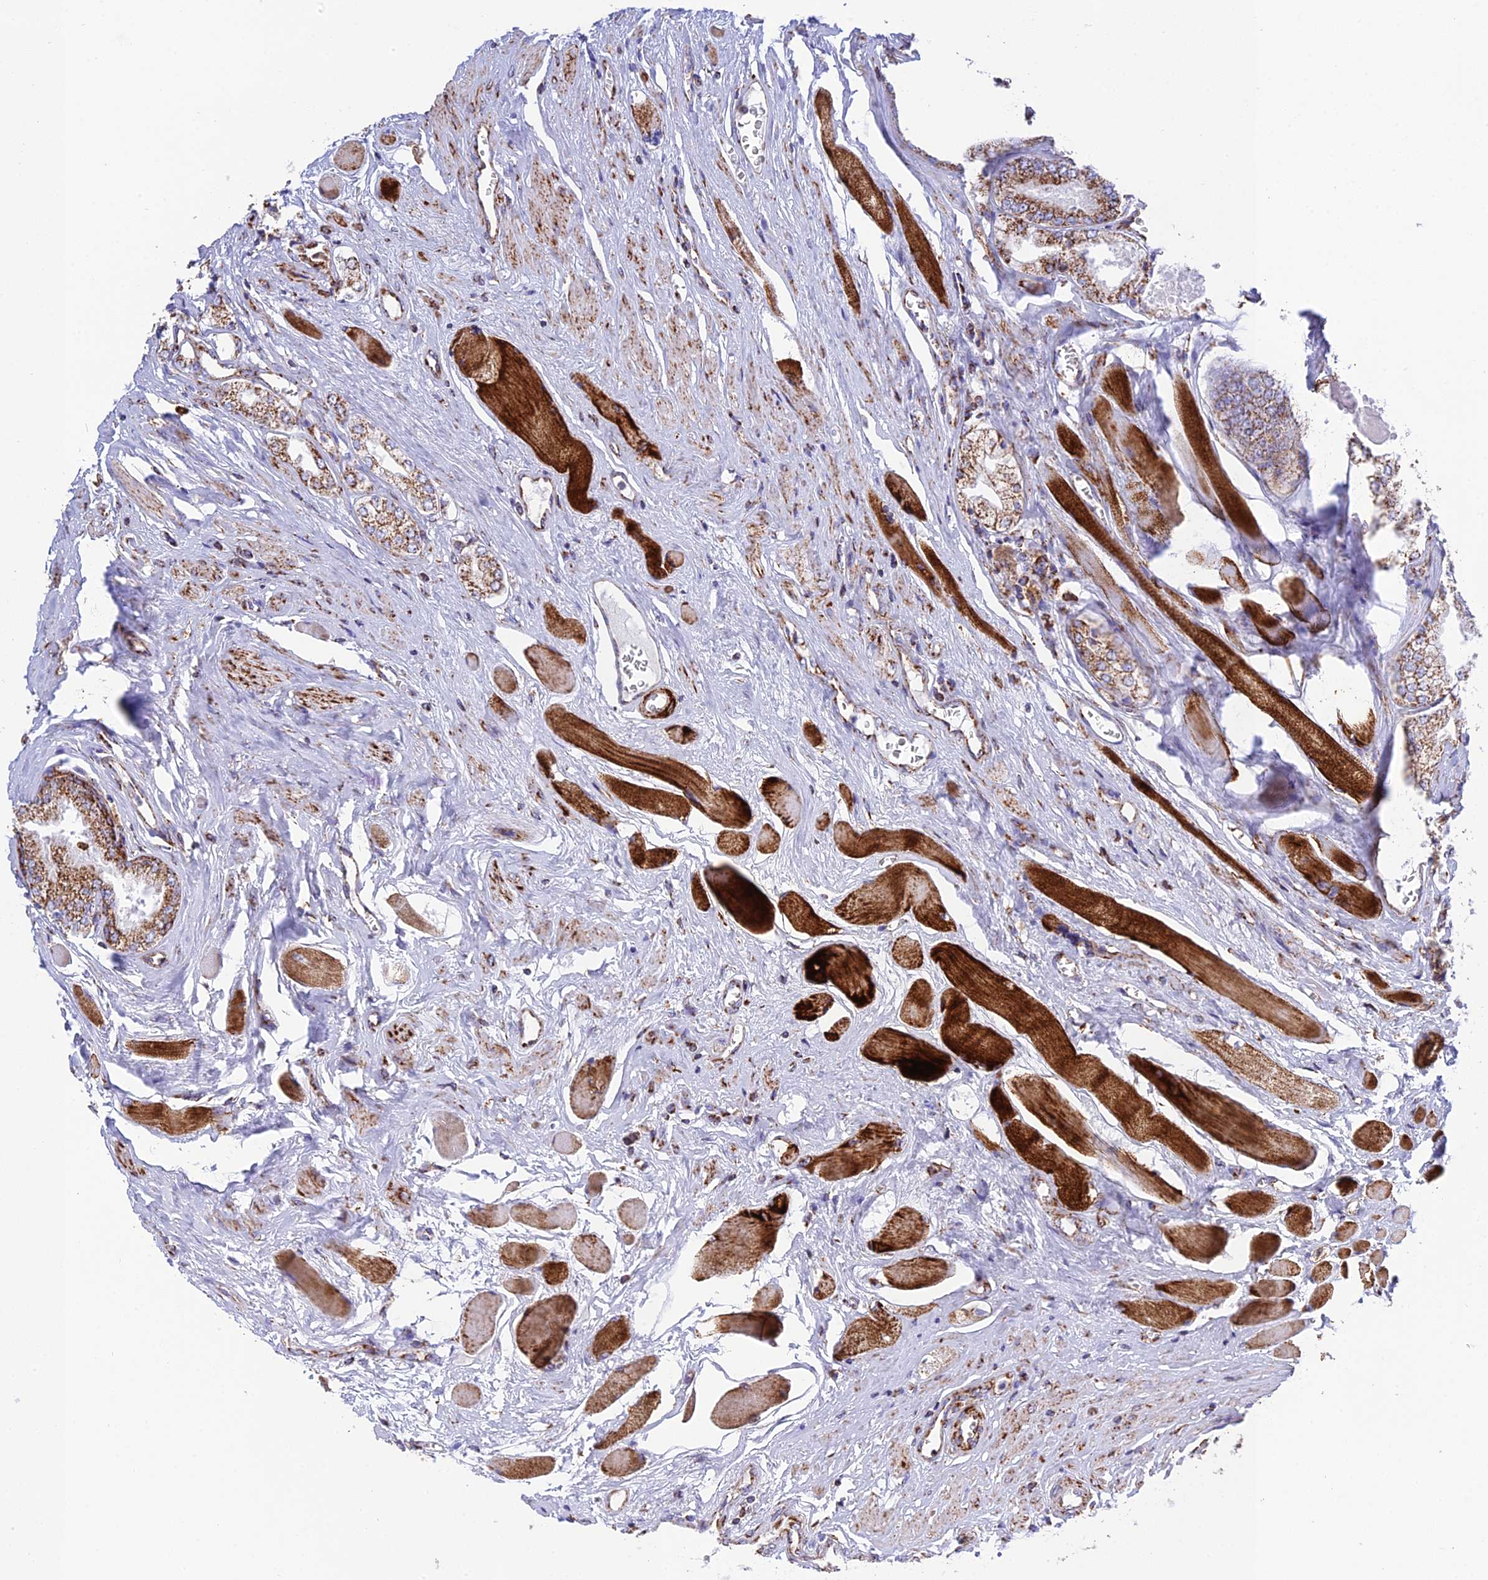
{"staining": {"intensity": "moderate", "quantity": ">75%", "location": "cytoplasmic/membranous"}, "tissue": "prostate cancer", "cell_type": "Tumor cells", "image_type": "cancer", "snomed": [{"axis": "morphology", "description": "Adenocarcinoma, Low grade"}, {"axis": "topography", "description": "Prostate"}], "caption": "Prostate cancer stained with DAB (3,3'-diaminobenzidine) immunohistochemistry shows medium levels of moderate cytoplasmic/membranous positivity in approximately >75% of tumor cells. (IHC, brightfield microscopy, high magnification).", "gene": "CHCHD3", "patient": {"sex": "male", "age": 60}}